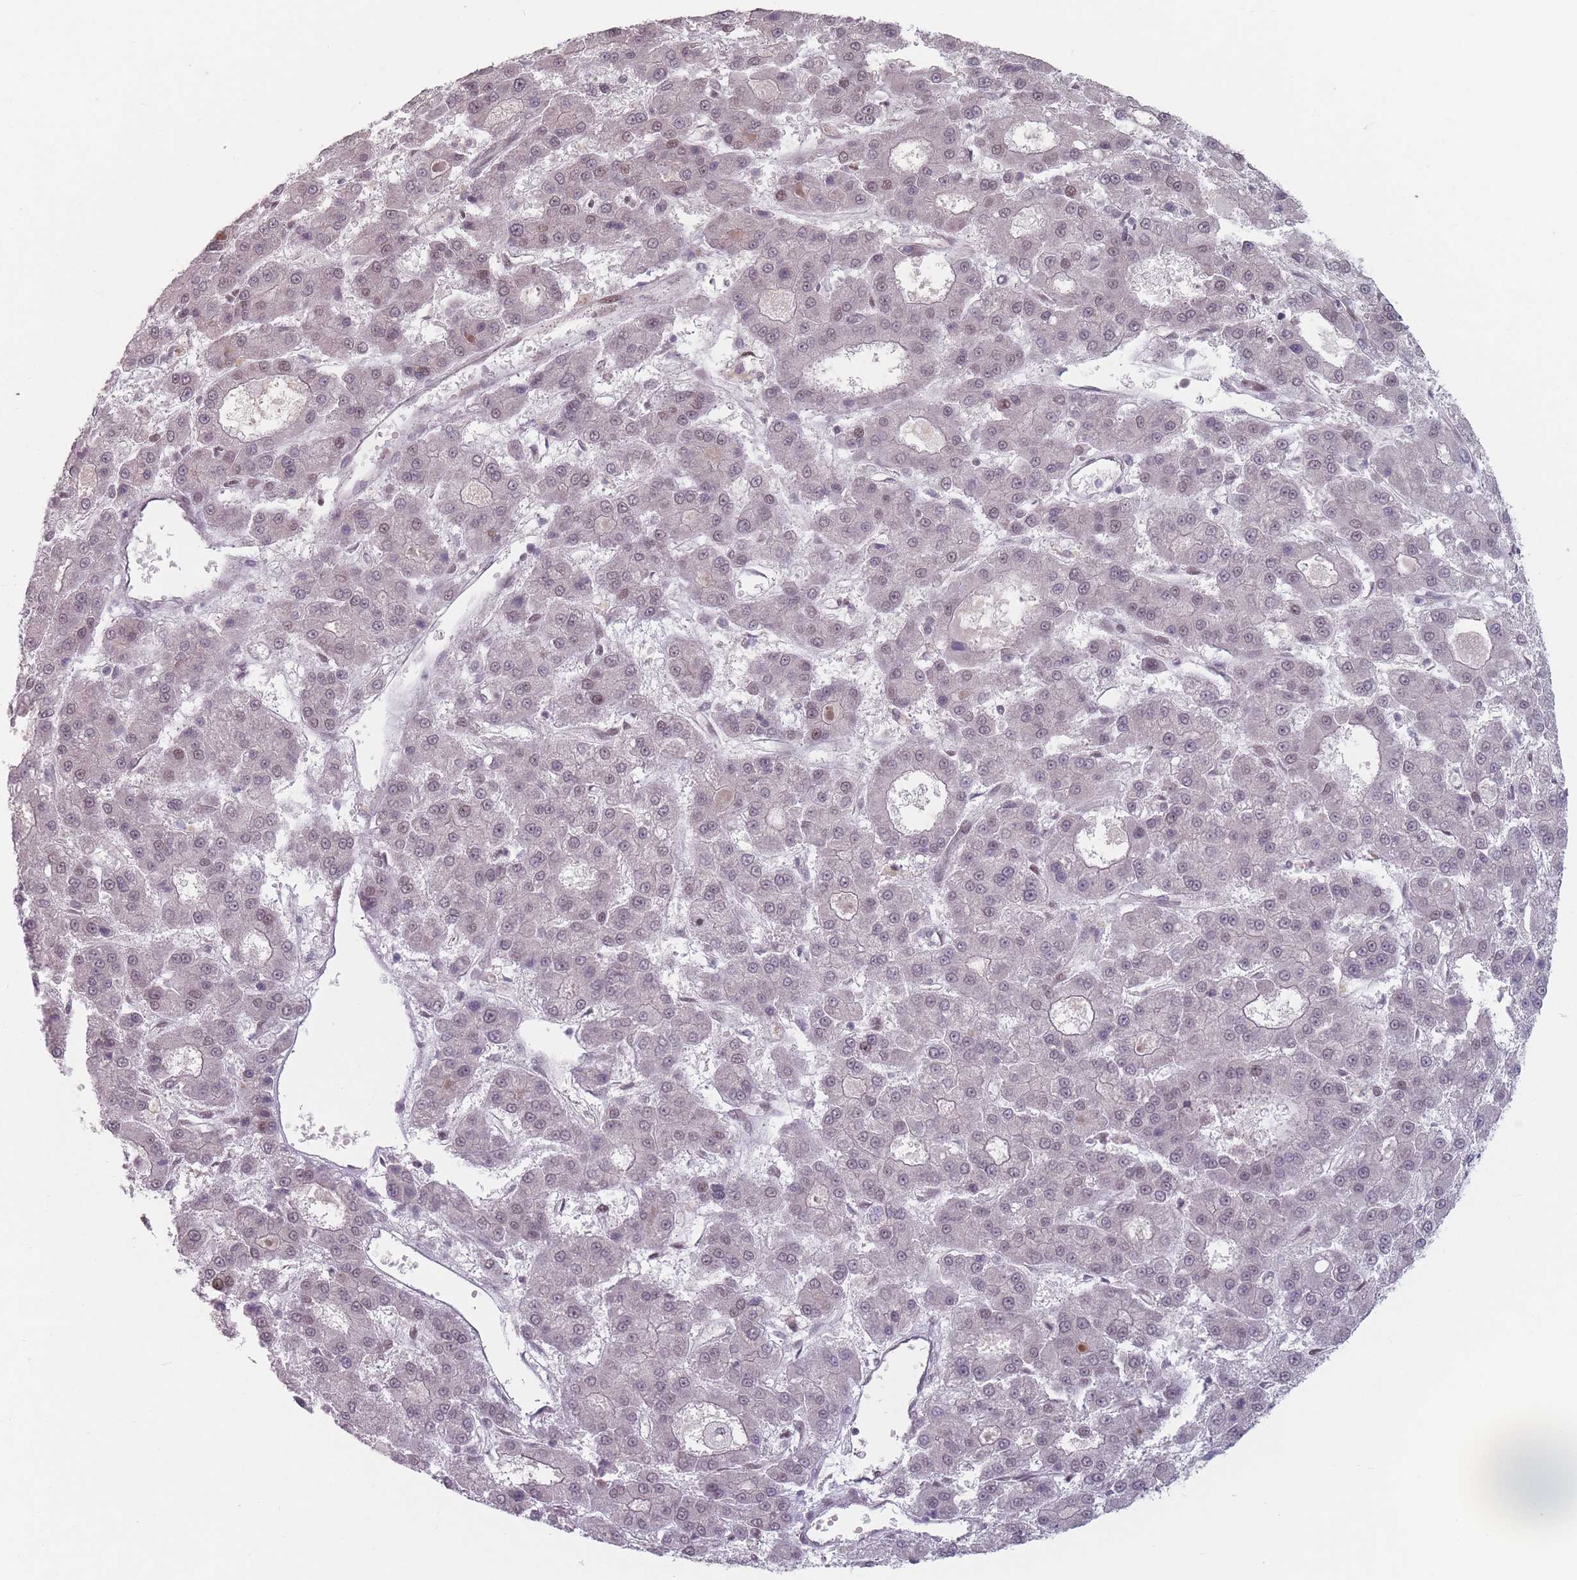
{"staining": {"intensity": "weak", "quantity": "25%-75%", "location": "nuclear"}, "tissue": "liver cancer", "cell_type": "Tumor cells", "image_type": "cancer", "snomed": [{"axis": "morphology", "description": "Carcinoma, Hepatocellular, NOS"}, {"axis": "topography", "description": "Liver"}], "caption": "Immunohistochemical staining of human liver cancer displays low levels of weak nuclear expression in about 25%-75% of tumor cells.", "gene": "SH3BGRL2", "patient": {"sex": "male", "age": 70}}